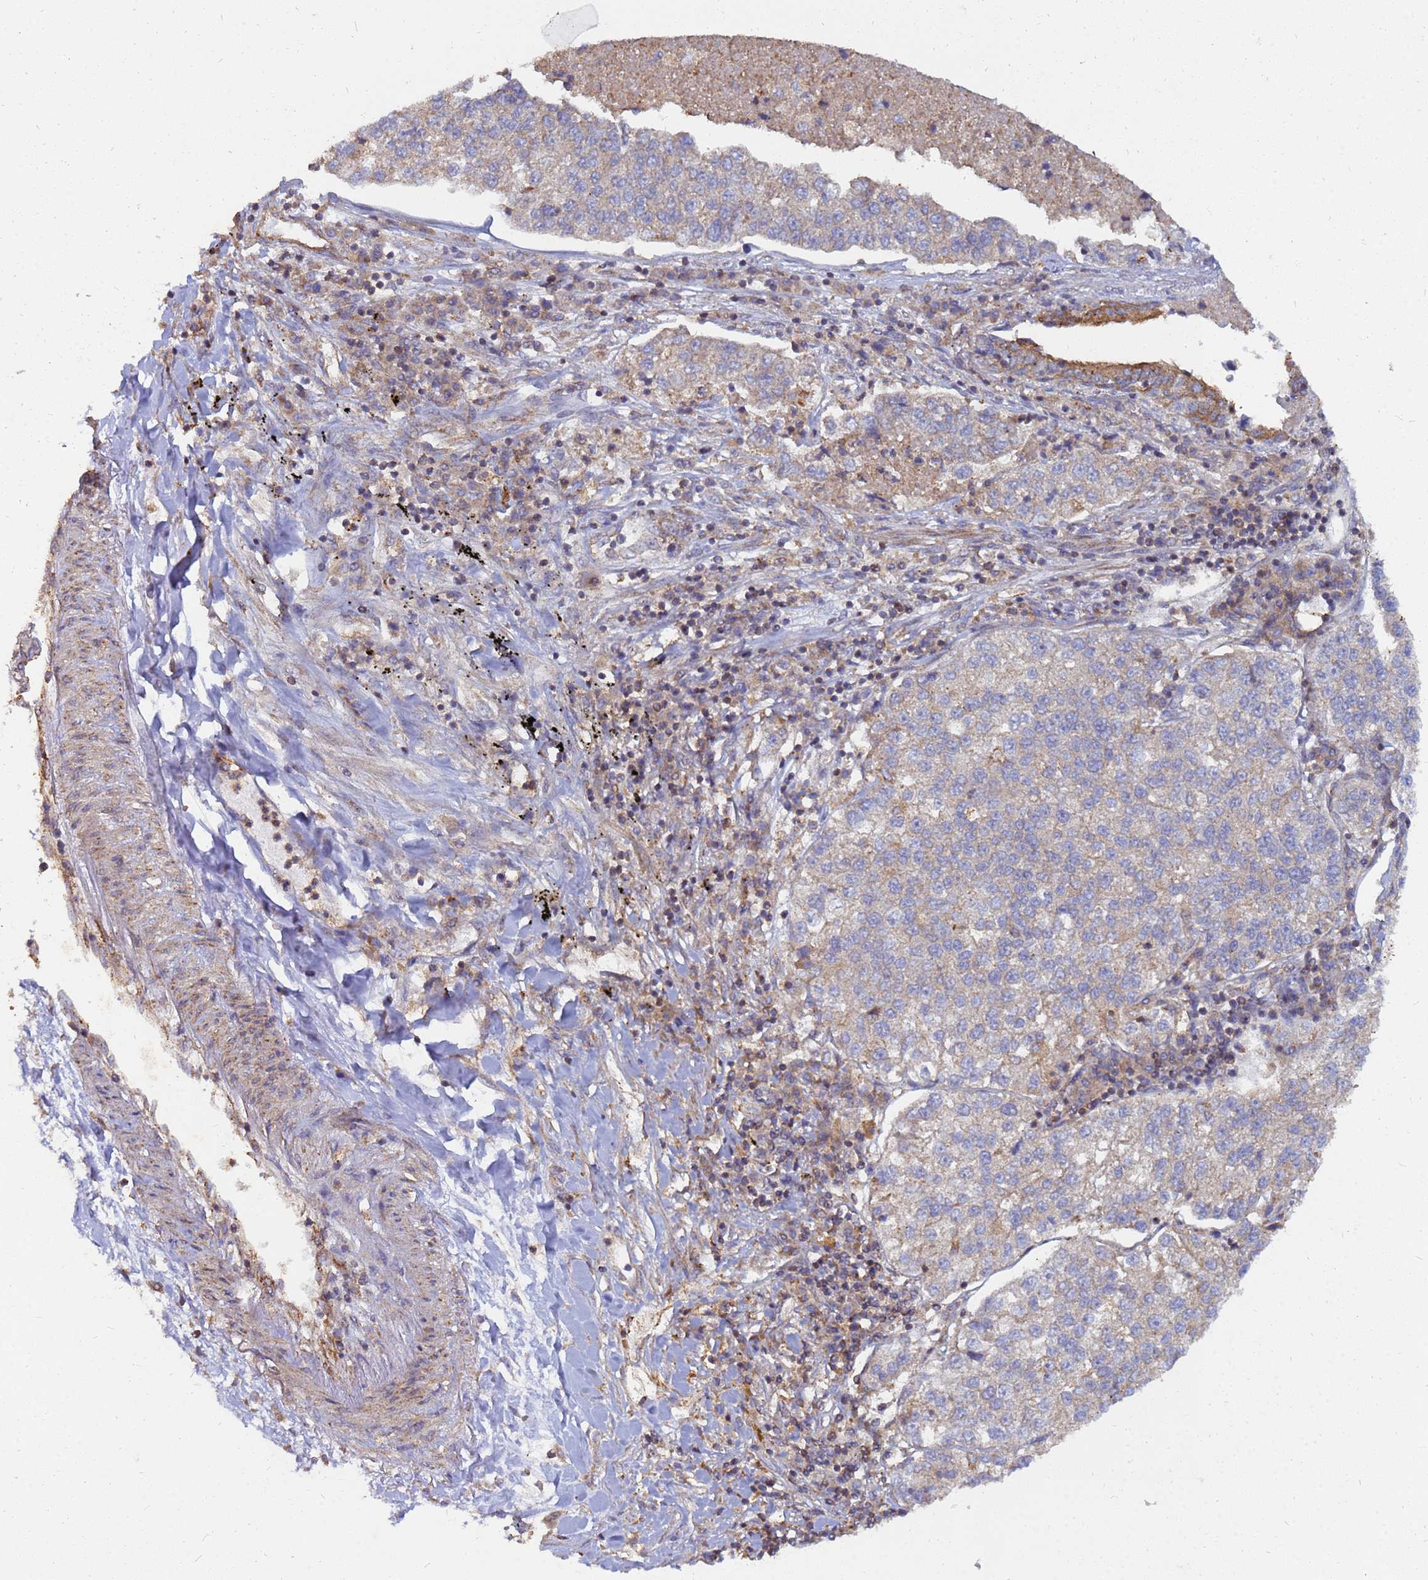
{"staining": {"intensity": "weak", "quantity": "25%-75%", "location": "cytoplasmic/membranous"}, "tissue": "lung cancer", "cell_type": "Tumor cells", "image_type": "cancer", "snomed": [{"axis": "morphology", "description": "Adenocarcinoma, NOS"}, {"axis": "topography", "description": "Lung"}], "caption": "A photomicrograph showing weak cytoplasmic/membranous staining in approximately 25%-75% of tumor cells in lung adenocarcinoma, as visualized by brown immunohistochemical staining.", "gene": "CDC34", "patient": {"sex": "male", "age": 49}}